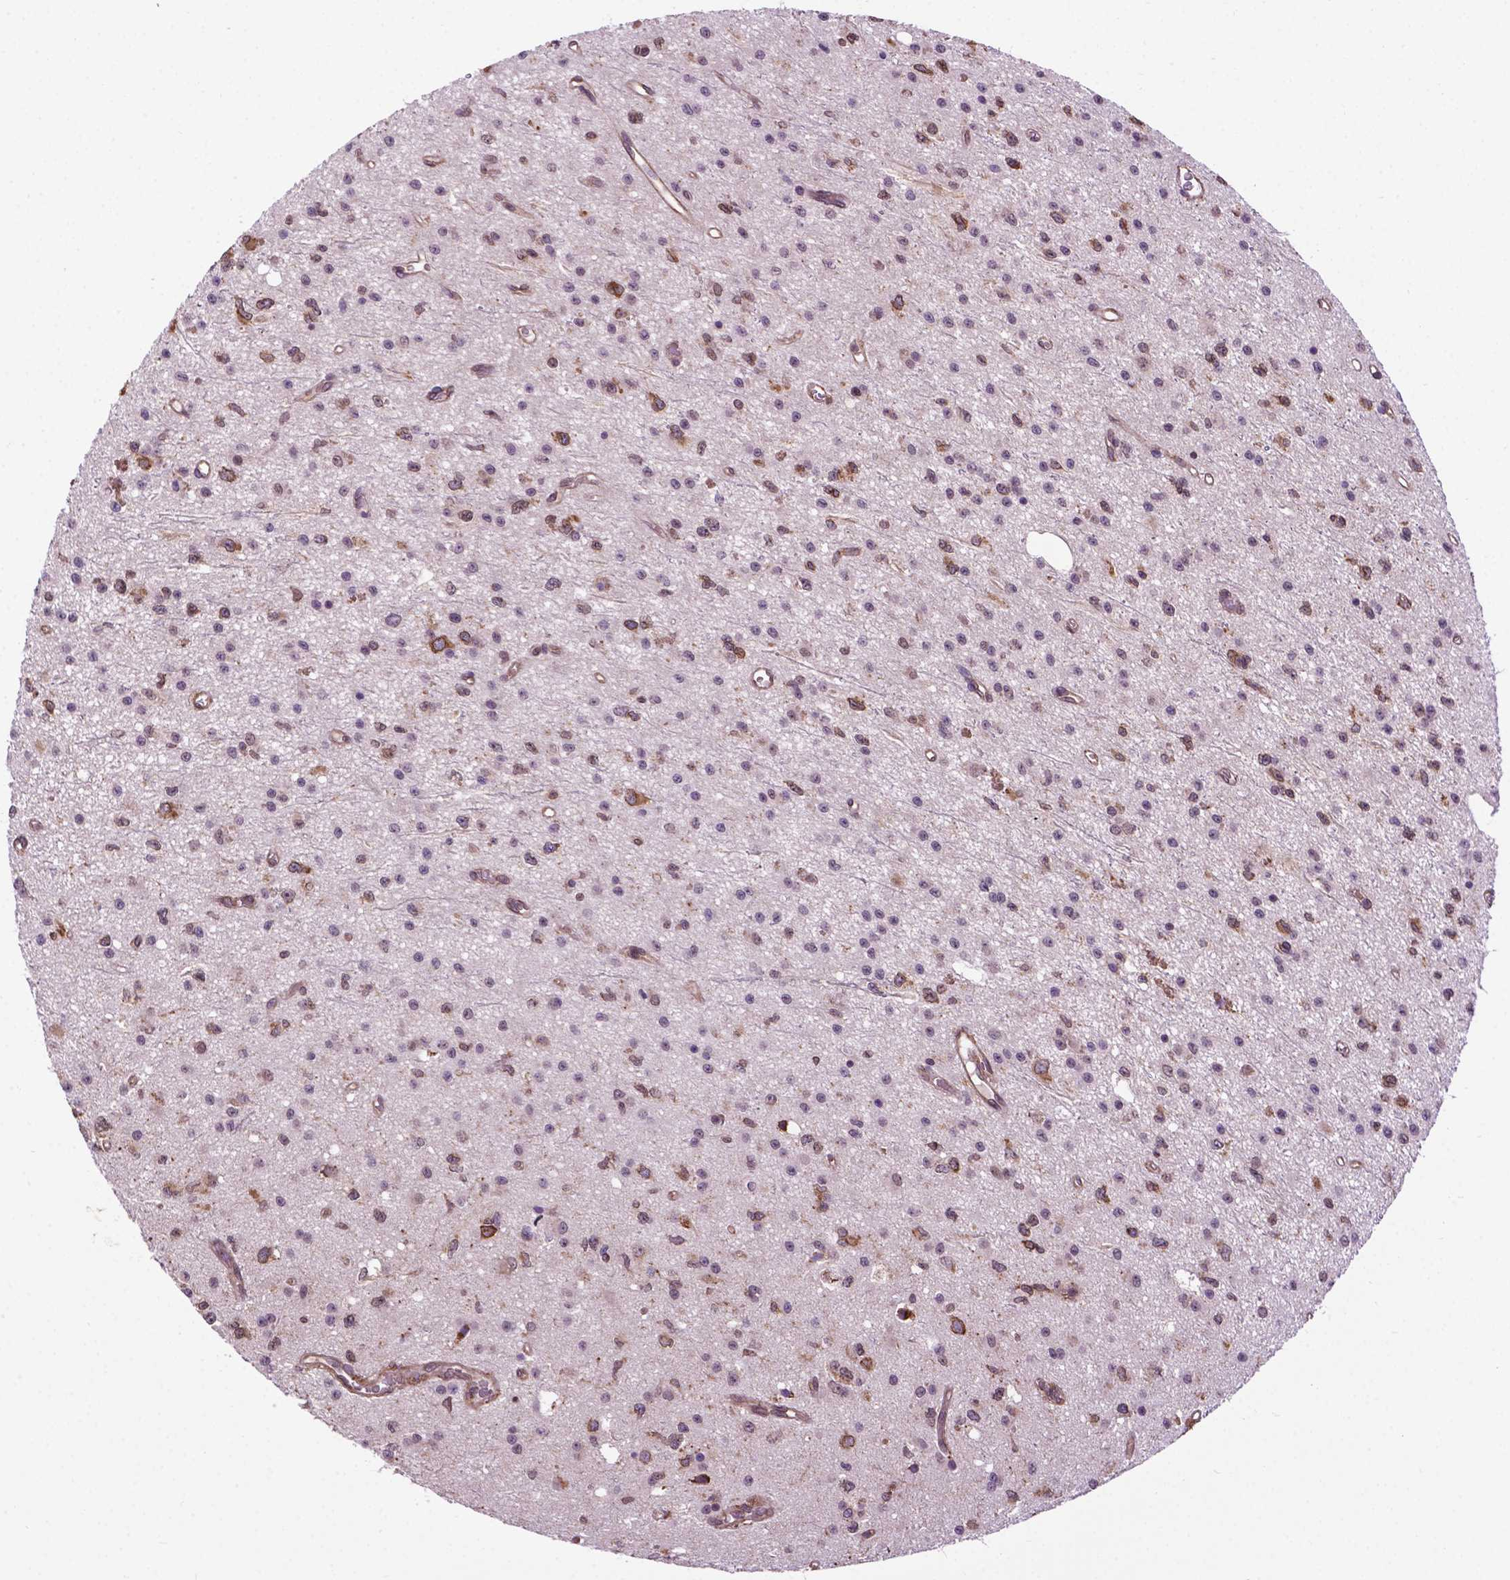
{"staining": {"intensity": "weak", "quantity": "<25%", "location": "cytoplasmic/membranous"}, "tissue": "glioma", "cell_type": "Tumor cells", "image_type": "cancer", "snomed": [{"axis": "morphology", "description": "Glioma, malignant, Low grade"}, {"axis": "topography", "description": "Brain"}], "caption": "High magnification brightfield microscopy of malignant glioma (low-grade) stained with DAB (3,3'-diaminobenzidine) (brown) and counterstained with hematoxylin (blue): tumor cells show no significant positivity. (DAB IHC with hematoxylin counter stain).", "gene": "GANAB", "patient": {"sex": "female", "age": 45}}